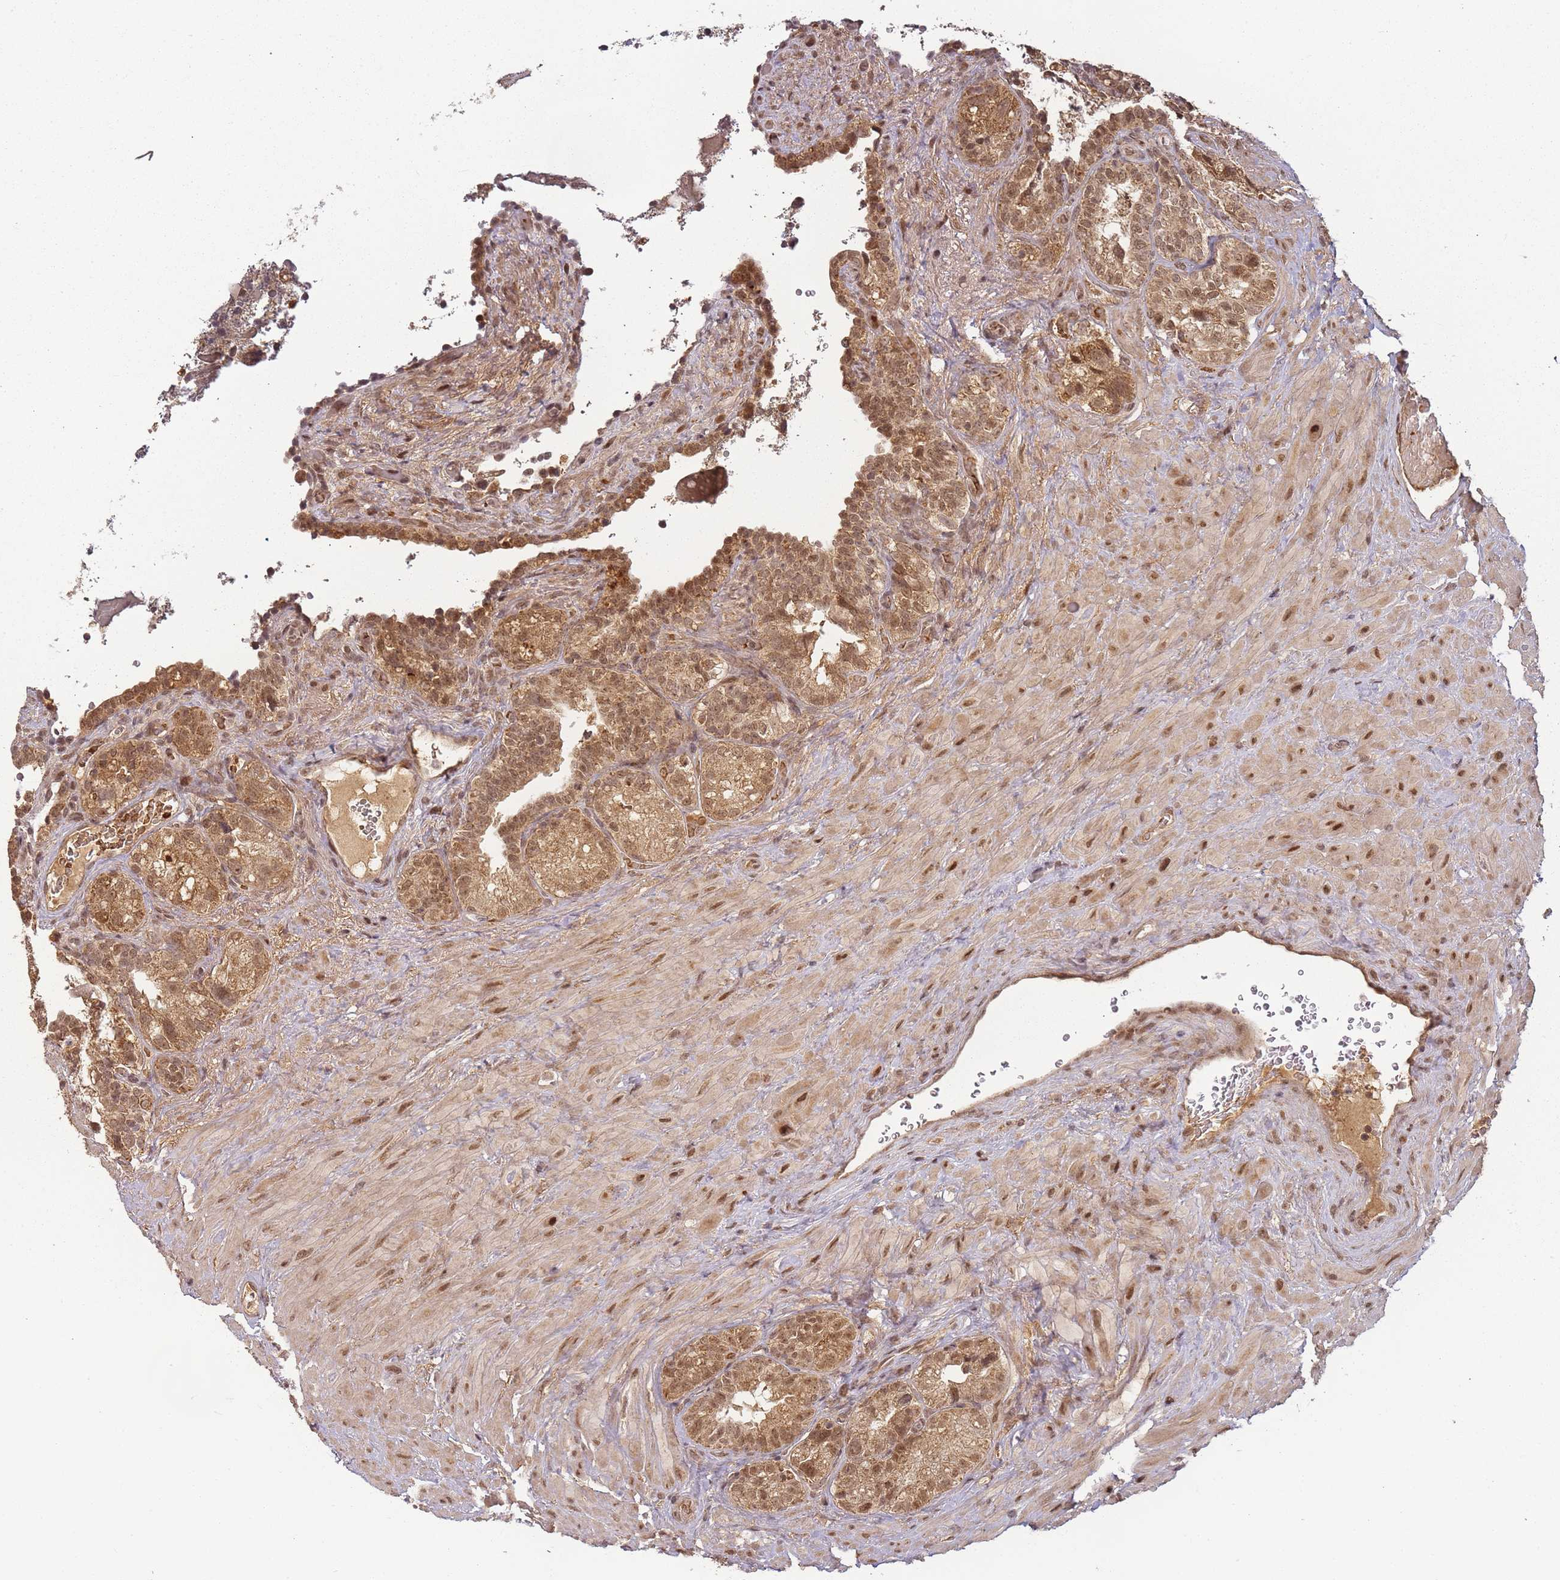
{"staining": {"intensity": "moderate", "quantity": ">75%", "location": "cytoplasmic/membranous,nuclear"}, "tissue": "seminal vesicle", "cell_type": "Glandular cells", "image_type": "normal", "snomed": [{"axis": "morphology", "description": "Normal tissue, NOS"}, {"axis": "topography", "description": "Seminal veicle"}, {"axis": "topography", "description": "Peripheral nerve tissue"}], "caption": "Normal seminal vesicle was stained to show a protein in brown. There is medium levels of moderate cytoplasmic/membranous,nuclear expression in about >75% of glandular cells. Nuclei are stained in blue.", "gene": "ZNF497", "patient": {"sex": "male", "age": 67}}